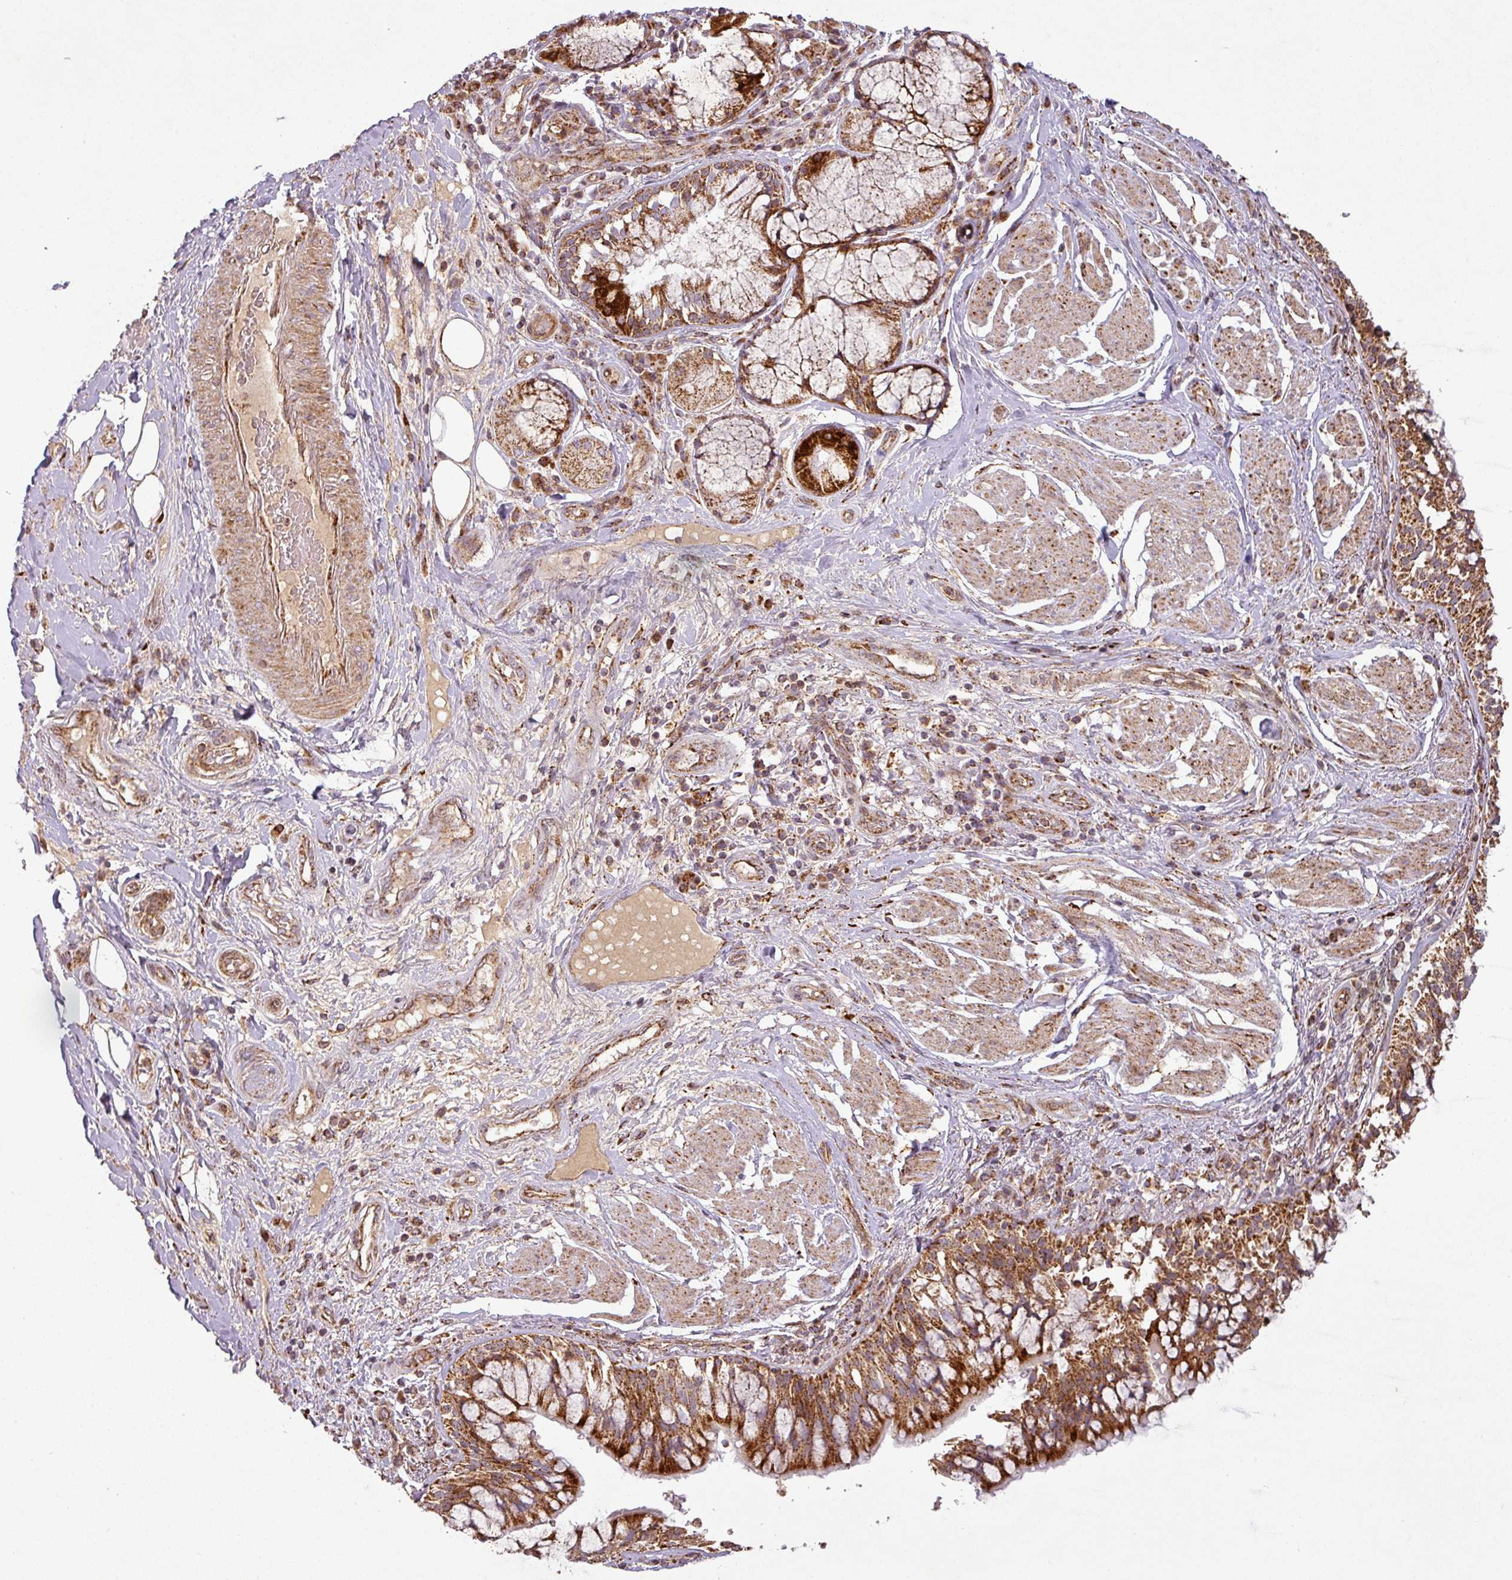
{"staining": {"intensity": "moderate", "quantity": "25%-75%", "location": "cytoplasmic/membranous"}, "tissue": "adipose tissue", "cell_type": "Adipocytes", "image_type": "normal", "snomed": [{"axis": "morphology", "description": "Normal tissue, NOS"}, {"axis": "morphology", "description": "Squamous cell carcinoma, NOS"}, {"axis": "topography", "description": "Bronchus"}, {"axis": "topography", "description": "Lung"}], "caption": "Brown immunohistochemical staining in benign human adipose tissue shows moderate cytoplasmic/membranous staining in approximately 25%-75% of adipocytes. The protein is stained brown, and the nuclei are stained in blue (DAB (3,3'-diaminobenzidine) IHC with brightfield microscopy, high magnification).", "gene": "GPD2", "patient": {"sex": "male", "age": 64}}